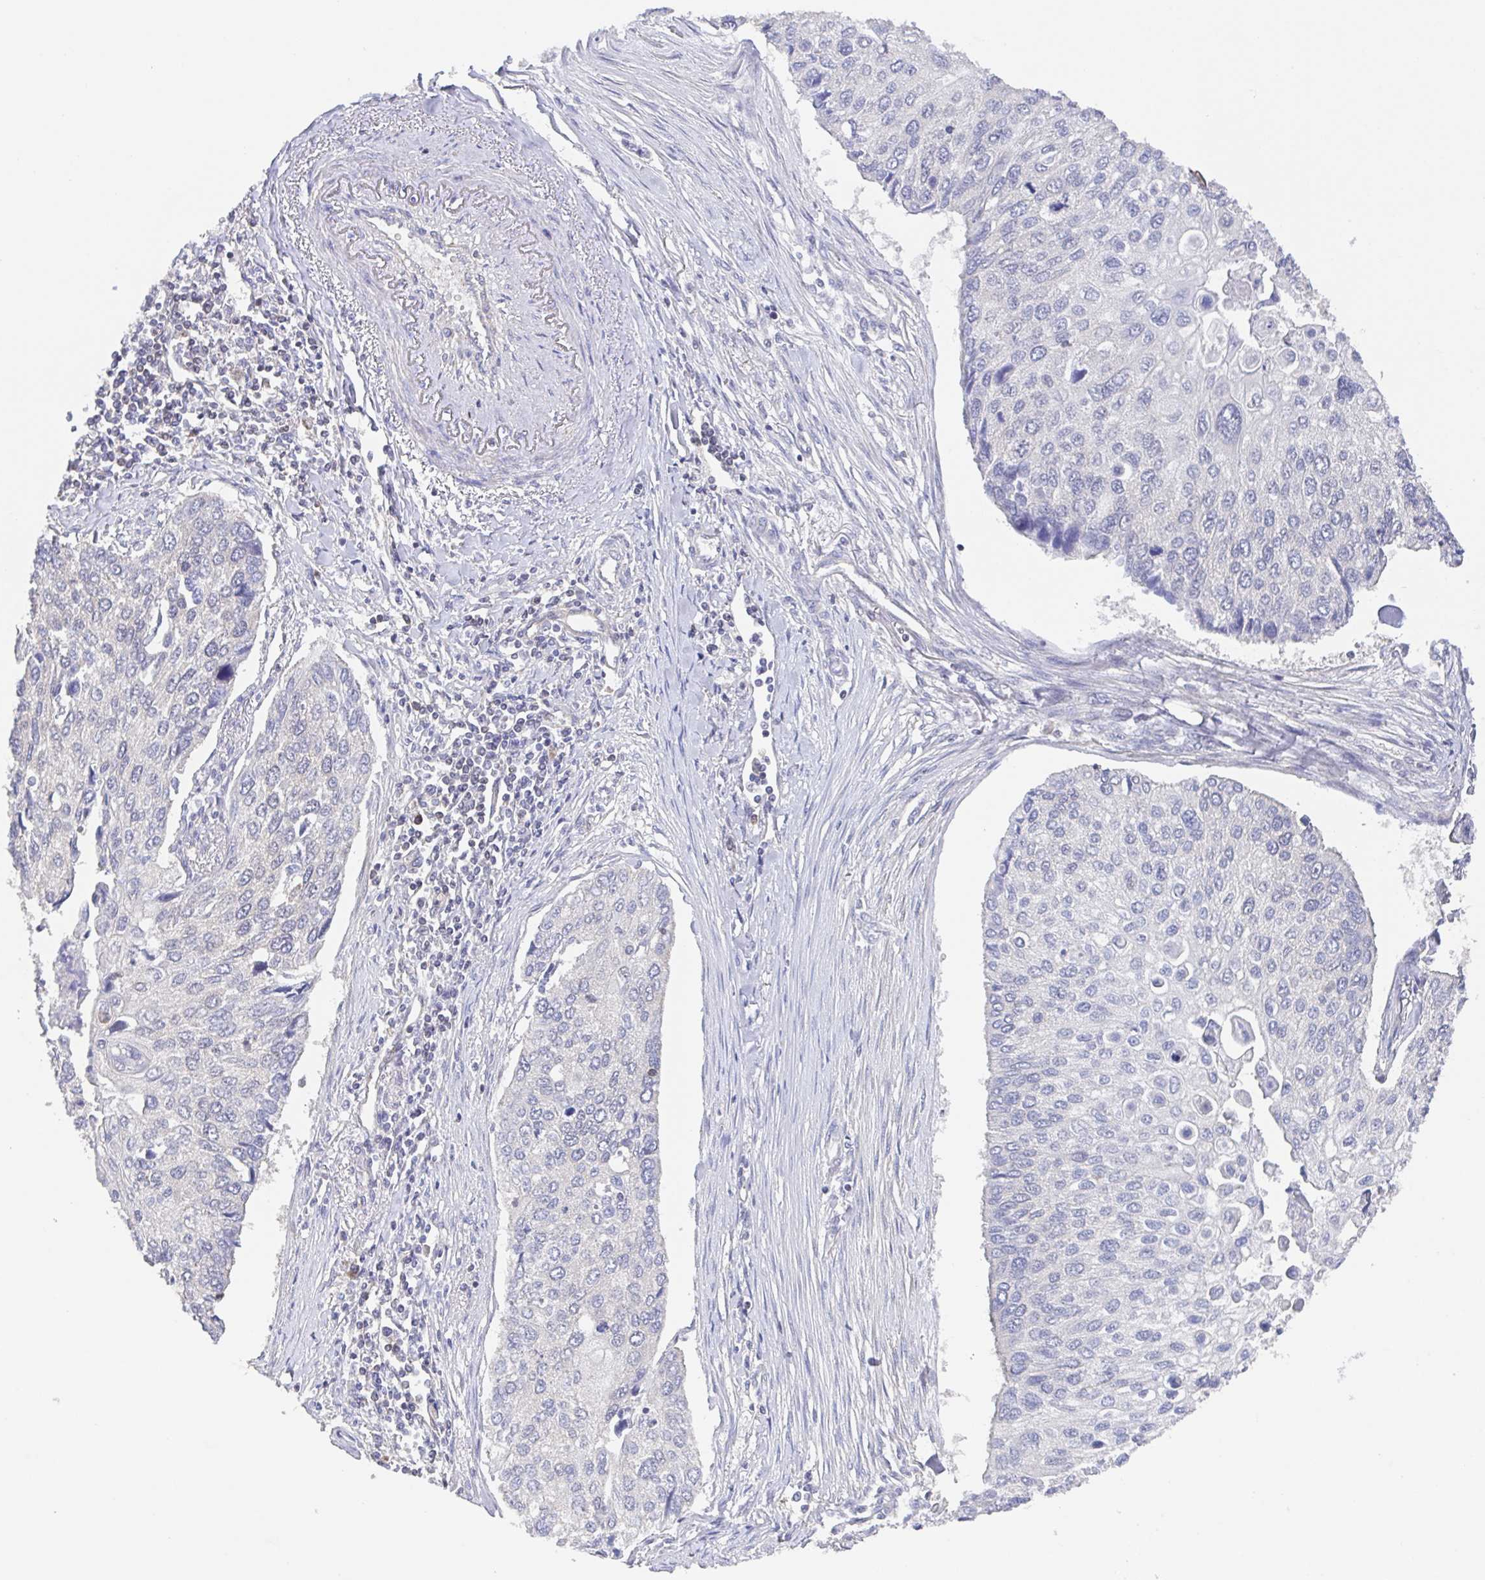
{"staining": {"intensity": "negative", "quantity": "none", "location": "none"}, "tissue": "lung cancer", "cell_type": "Tumor cells", "image_type": "cancer", "snomed": [{"axis": "morphology", "description": "Squamous cell carcinoma, NOS"}, {"axis": "morphology", "description": "Squamous cell carcinoma, metastatic, NOS"}, {"axis": "topography", "description": "Lung"}], "caption": "There is no significant staining in tumor cells of metastatic squamous cell carcinoma (lung).", "gene": "AGFG2", "patient": {"sex": "male", "age": 63}}